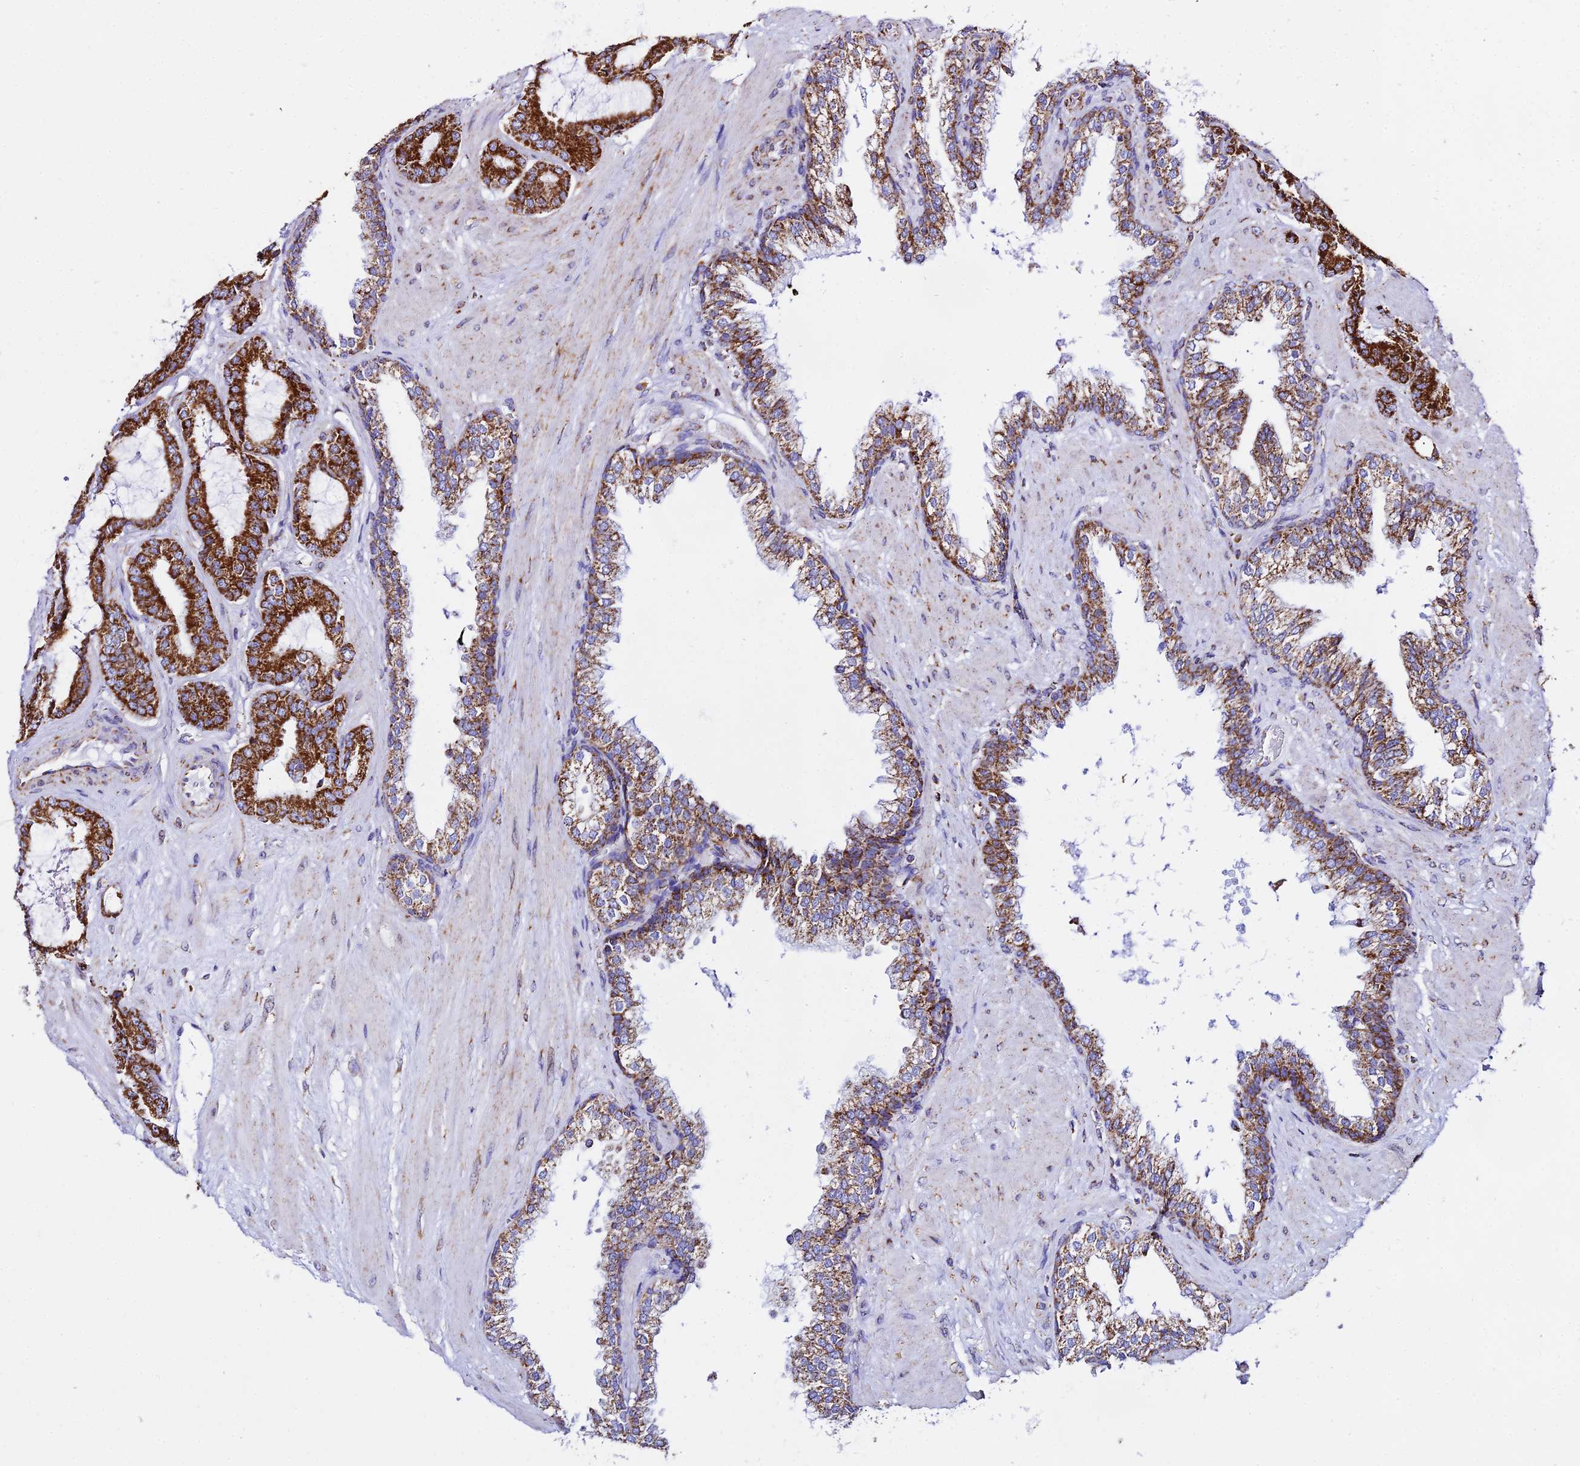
{"staining": {"intensity": "strong", "quantity": ">75%", "location": "cytoplasmic/membranous"}, "tissue": "prostate cancer", "cell_type": "Tumor cells", "image_type": "cancer", "snomed": [{"axis": "morphology", "description": "Adenocarcinoma, Low grade"}, {"axis": "topography", "description": "Prostate"}], "caption": "IHC photomicrograph of neoplastic tissue: prostate low-grade adenocarcinoma stained using immunohistochemistry (IHC) demonstrates high levels of strong protein expression localized specifically in the cytoplasmic/membranous of tumor cells, appearing as a cytoplasmic/membranous brown color.", "gene": "ATP5PD", "patient": {"sex": "male", "age": 57}}